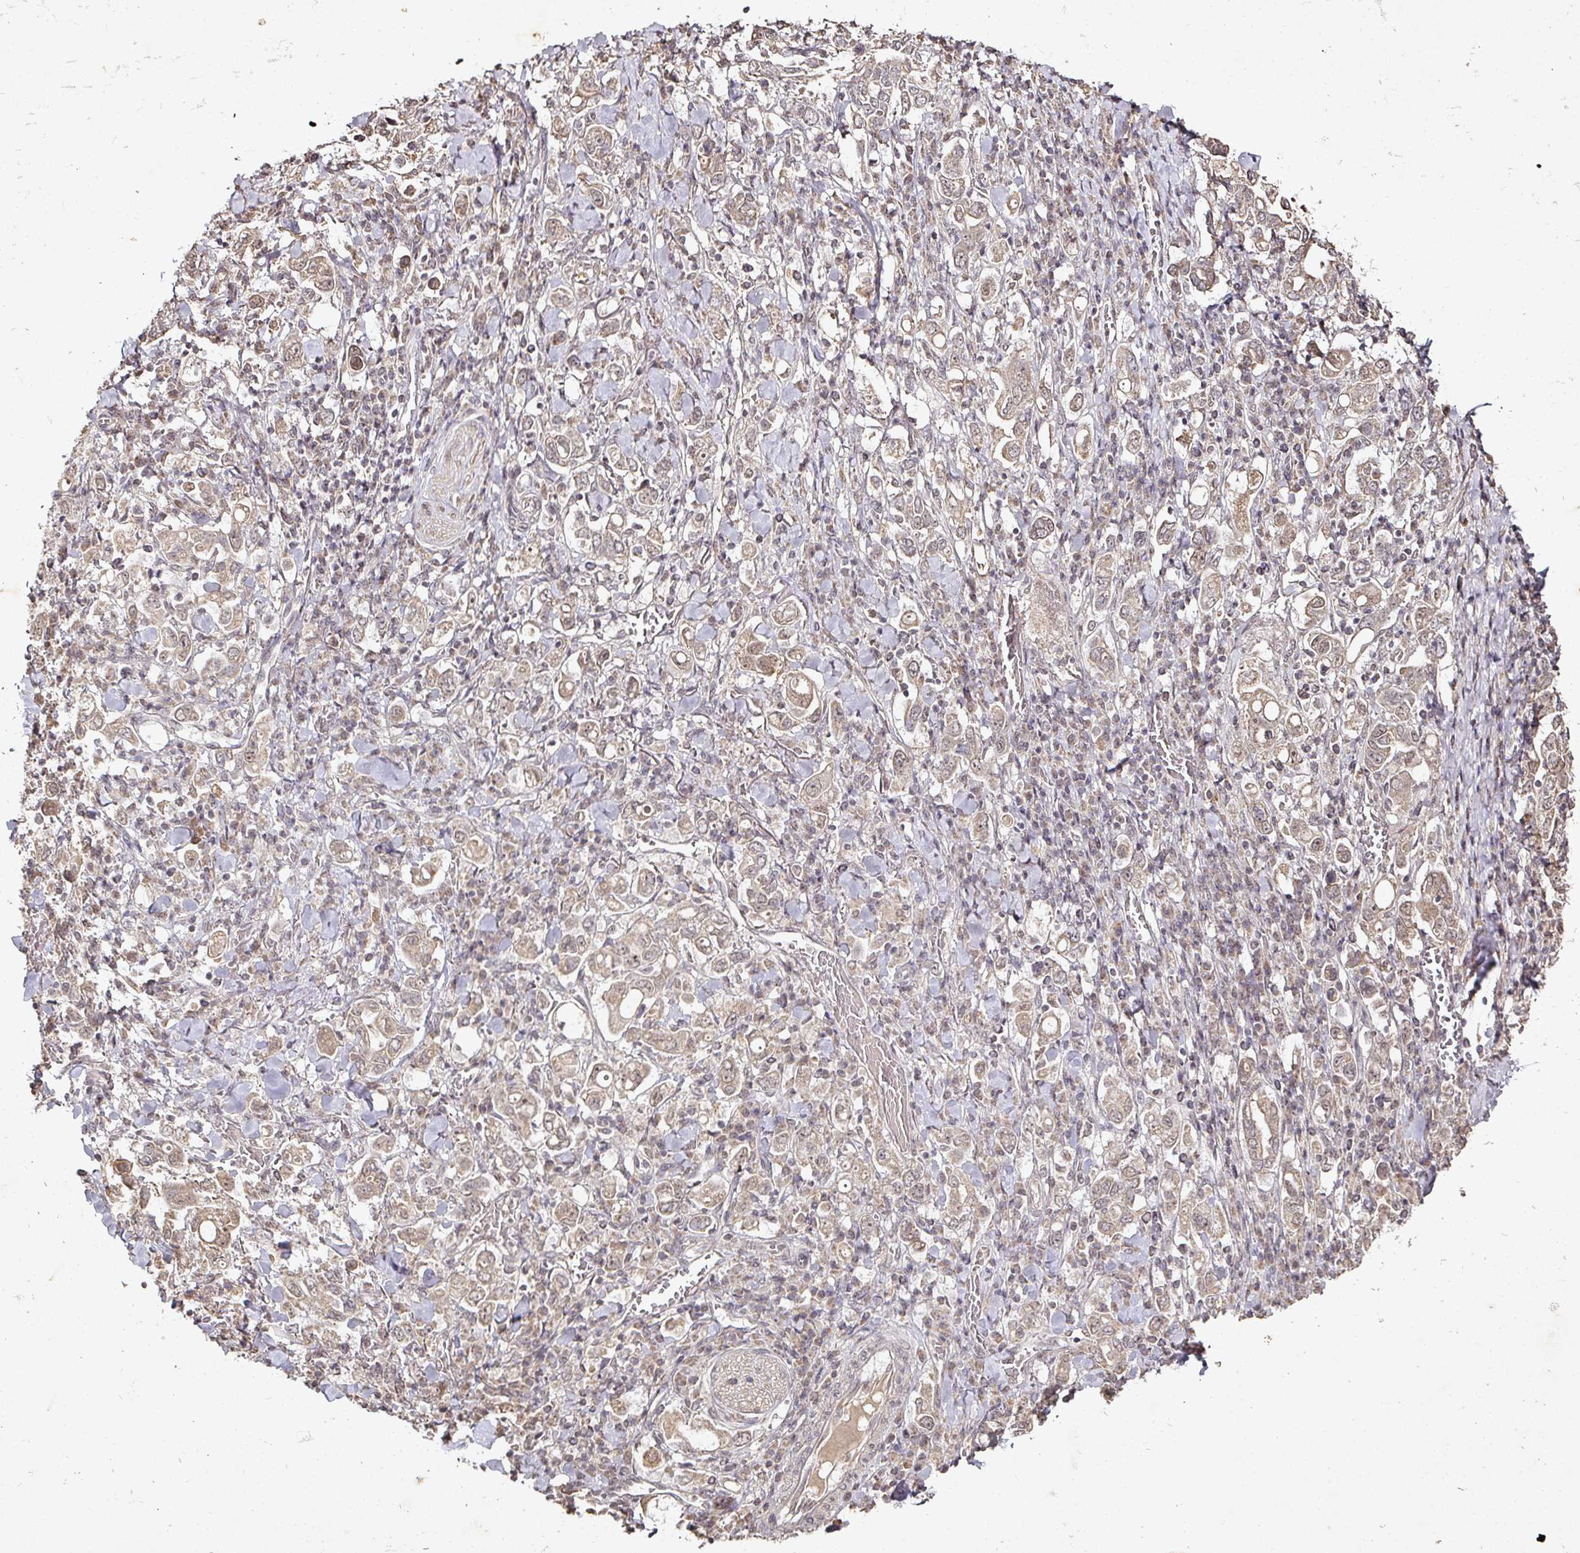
{"staining": {"intensity": "weak", "quantity": "25%-75%", "location": "cytoplasmic/membranous"}, "tissue": "stomach cancer", "cell_type": "Tumor cells", "image_type": "cancer", "snomed": [{"axis": "morphology", "description": "Adenocarcinoma, NOS"}, {"axis": "topography", "description": "Stomach, upper"}], "caption": "A brown stain shows weak cytoplasmic/membranous staining of a protein in human stomach cancer (adenocarcinoma) tumor cells. (Stains: DAB (3,3'-diaminobenzidine) in brown, nuclei in blue, Microscopy: brightfield microscopy at high magnification).", "gene": "CAPN5", "patient": {"sex": "male", "age": 62}}